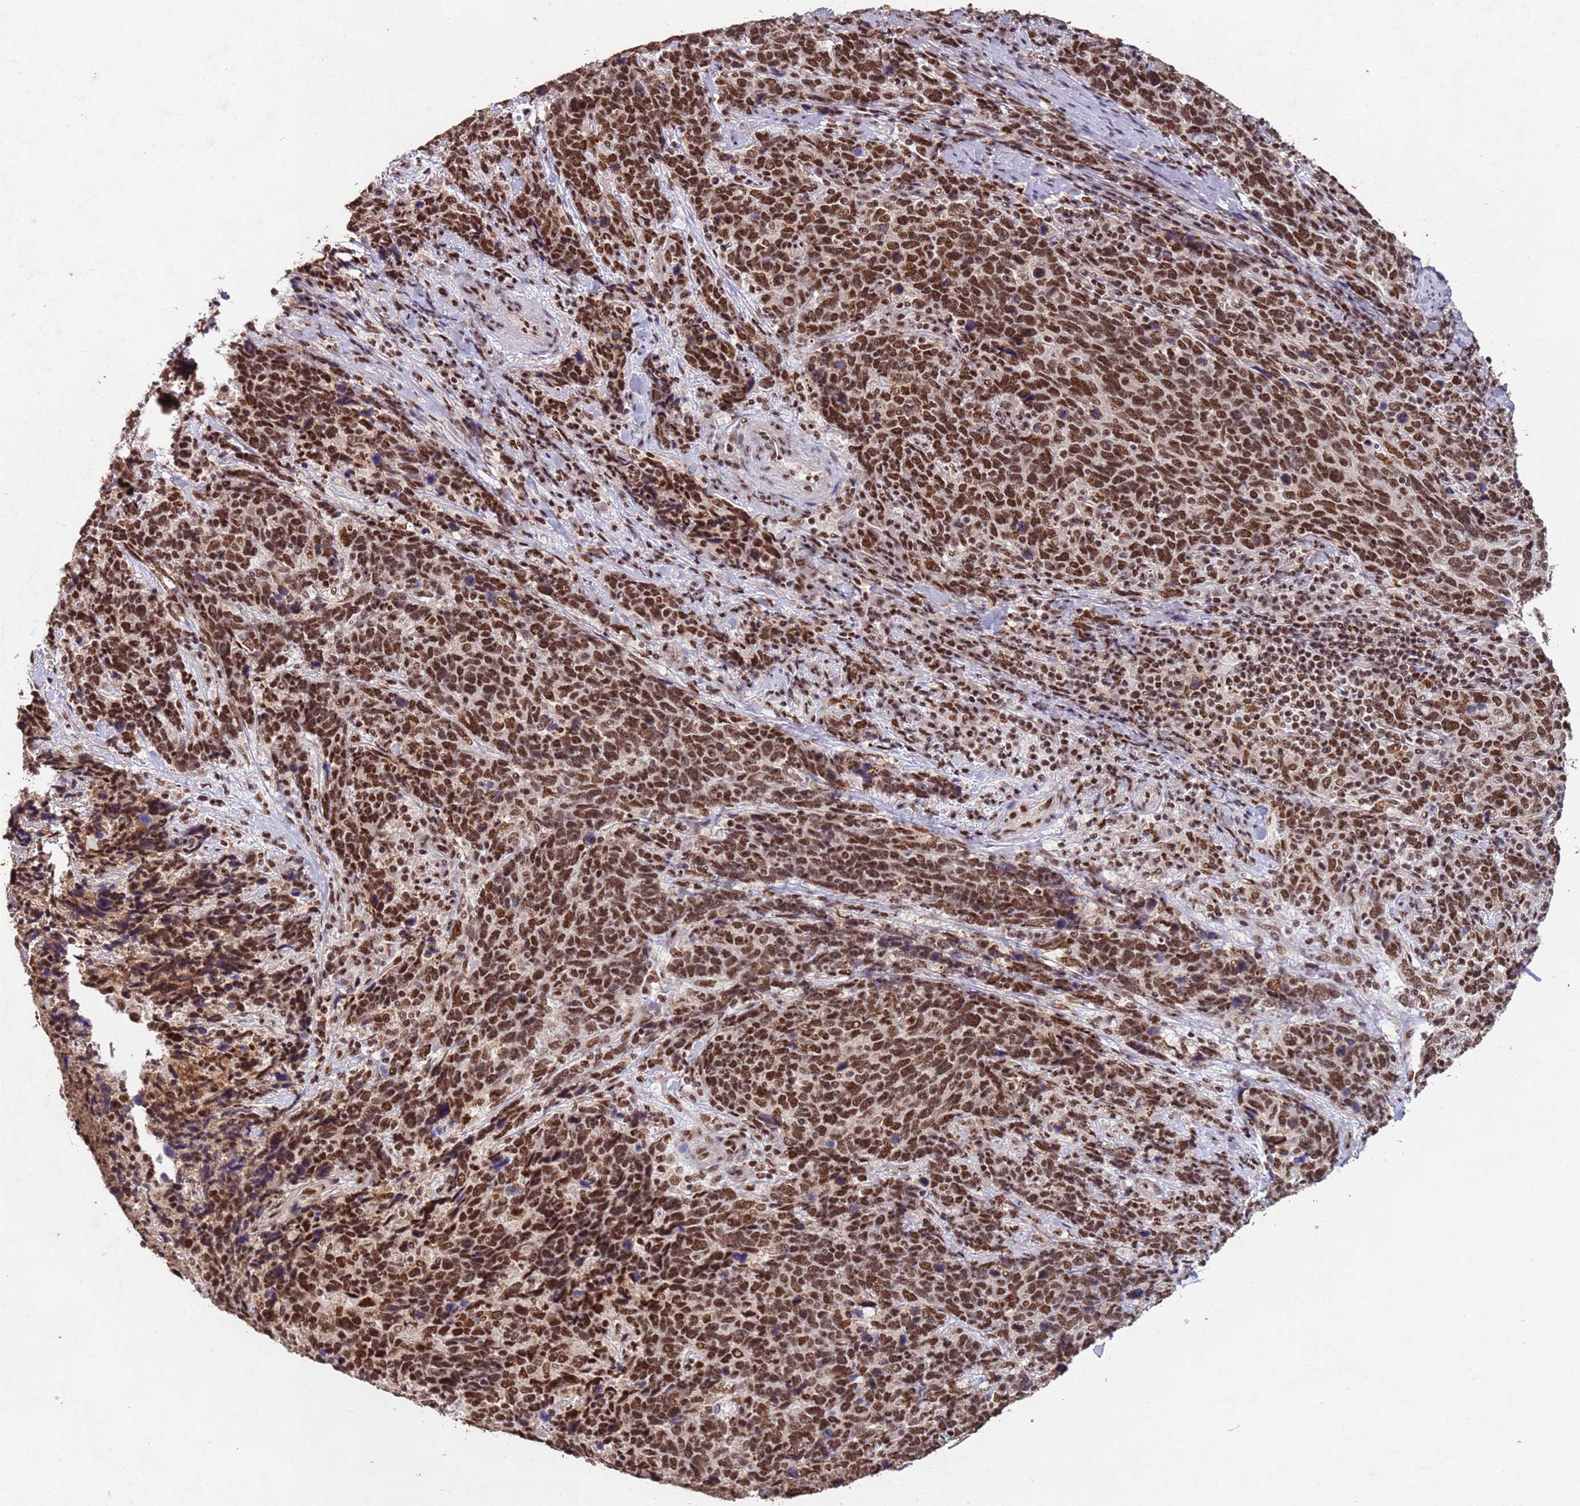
{"staining": {"intensity": "strong", "quantity": ">75%", "location": "nuclear"}, "tissue": "cervical cancer", "cell_type": "Tumor cells", "image_type": "cancer", "snomed": [{"axis": "morphology", "description": "Squamous cell carcinoma, NOS"}, {"axis": "topography", "description": "Cervix"}], "caption": "An immunohistochemistry micrograph of tumor tissue is shown. Protein staining in brown shows strong nuclear positivity in cervical squamous cell carcinoma within tumor cells.", "gene": "ESF1", "patient": {"sex": "female", "age": 41}}